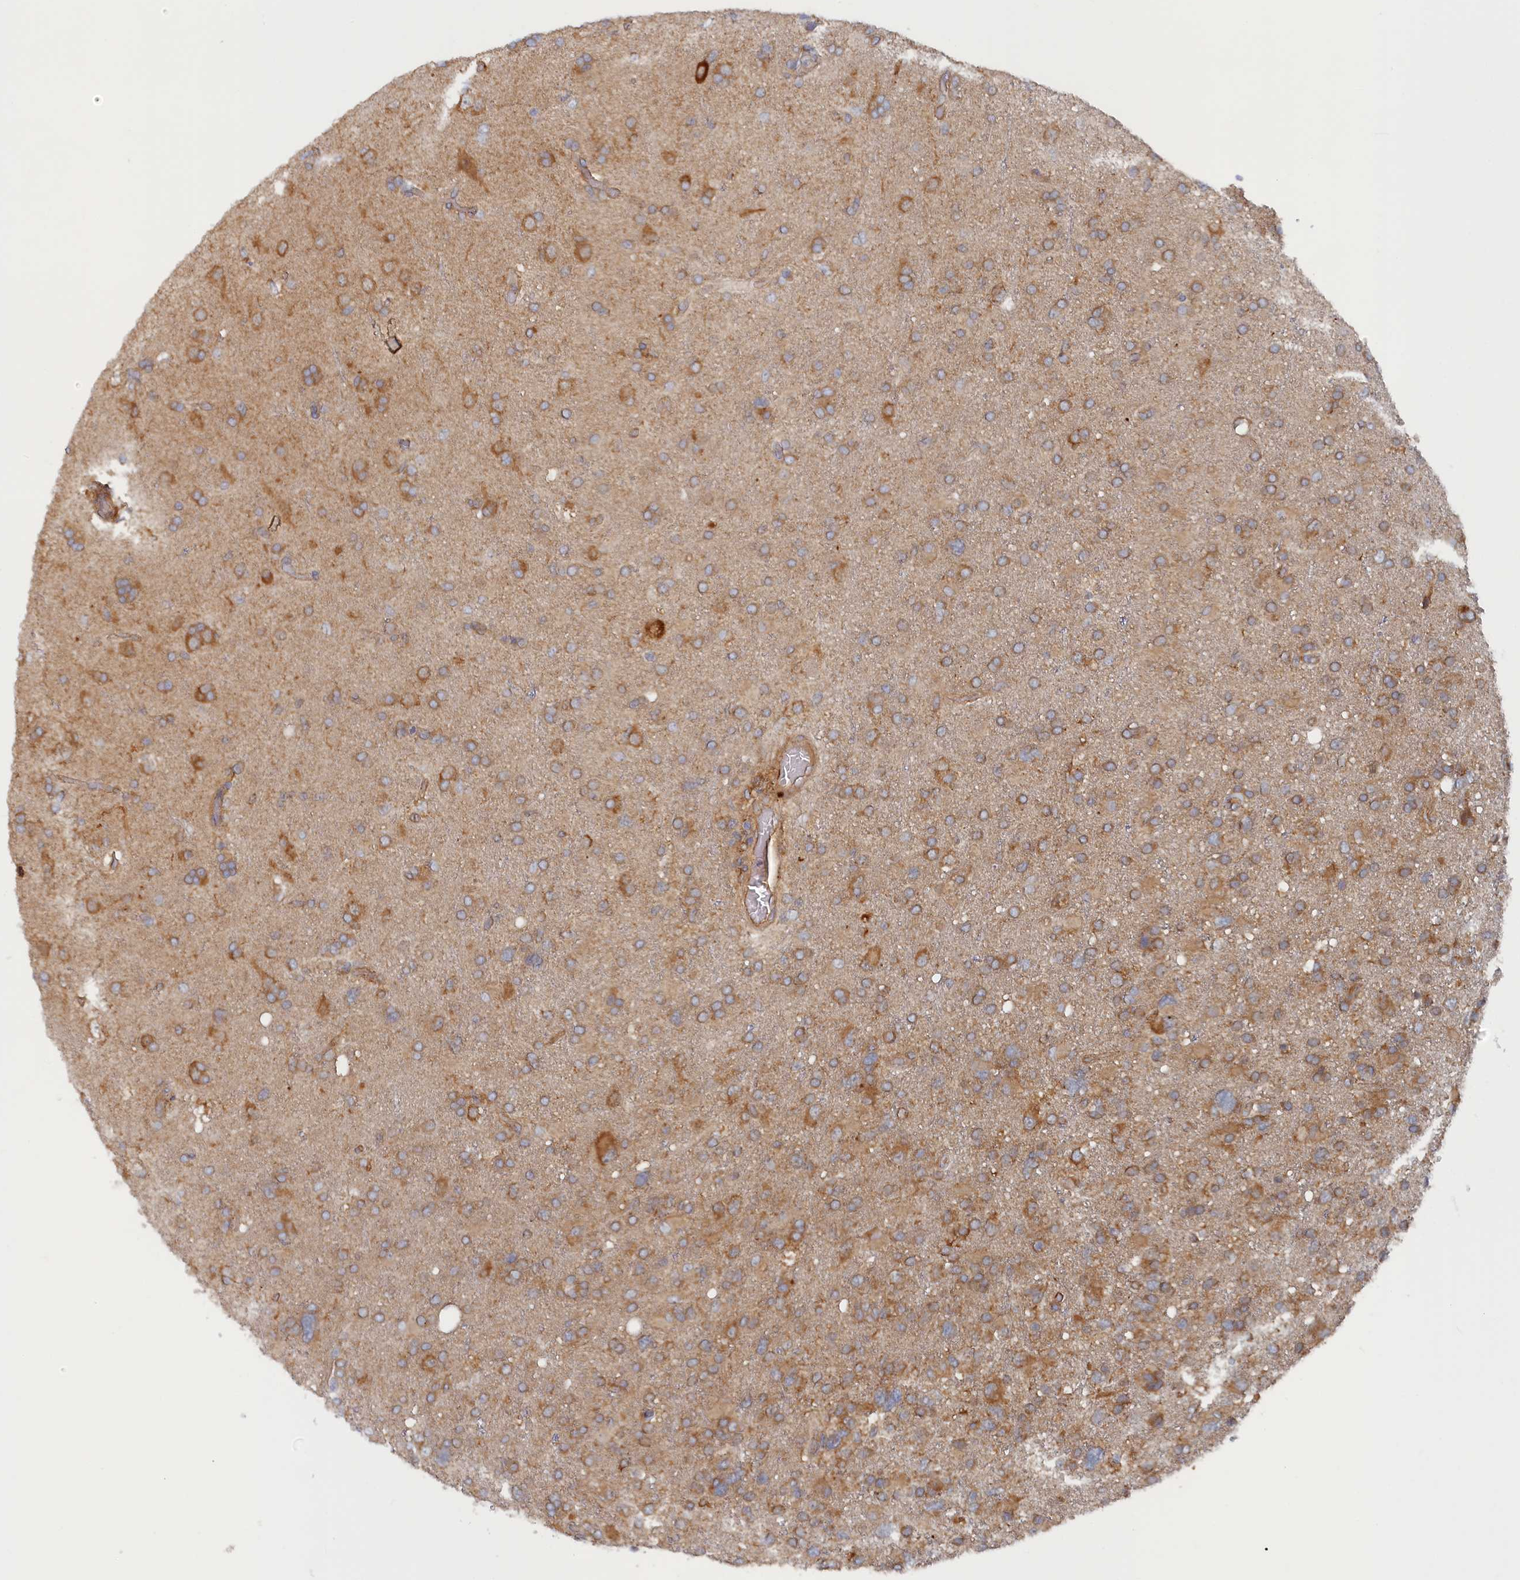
{"staining": {"intensity": "moderate", "quantity": ">75%", "location": "cytoplasmic/membranous"}, "tissue": "glioma", "cell_type": "Tumor cells", "image_type": "cancer", "snomed": [{"axis": "morphology", "description": "Glioma, malignant, High grade"}, {"axis": "topography", "description": "Brain"}], "caption": "Human malignant glioma (high-grade) stained with a protein marker demonstrates moderate staining in tumor cells.", "gene": "TMEM196", "patient": {"sex": "male", "age": 61}}